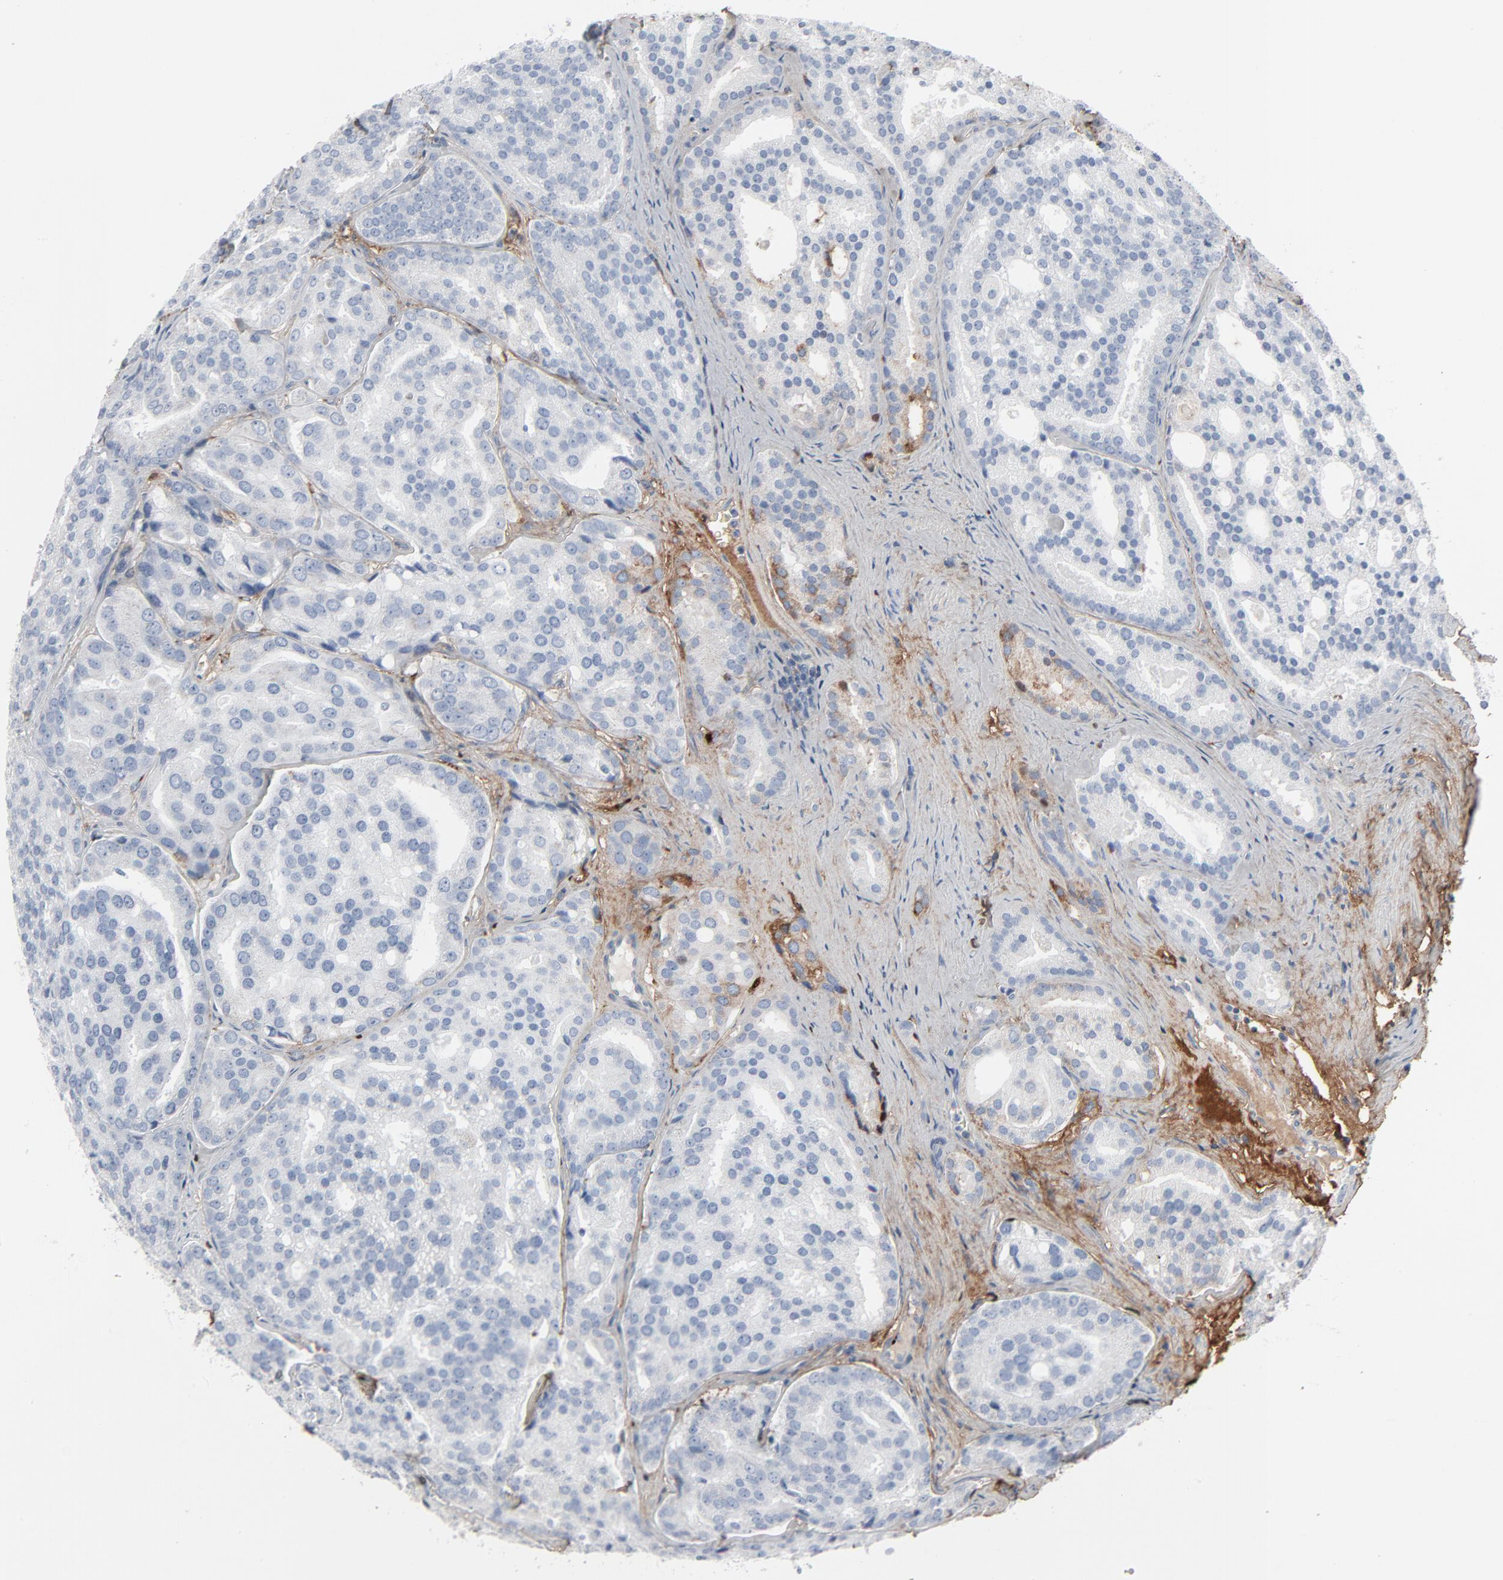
{"staining": {"intensity": "negative", "quantity": "none", "location": "none"}, "tissue": "prostate cancer", "cell_type": "Tumor cells", "image_type": "cancer", "snomed": [{"axis": "morphology", "description": "Adenocarcinoma, High grade"}, {"axis": "topography", "description": "Prostate"}], "caption": "Protein analysis of prostate high-grade adenocarcinoma shows no significant positivity in tumor cells.", "gene": "BGN", "patient": {"sex": "male", "age": 64}}